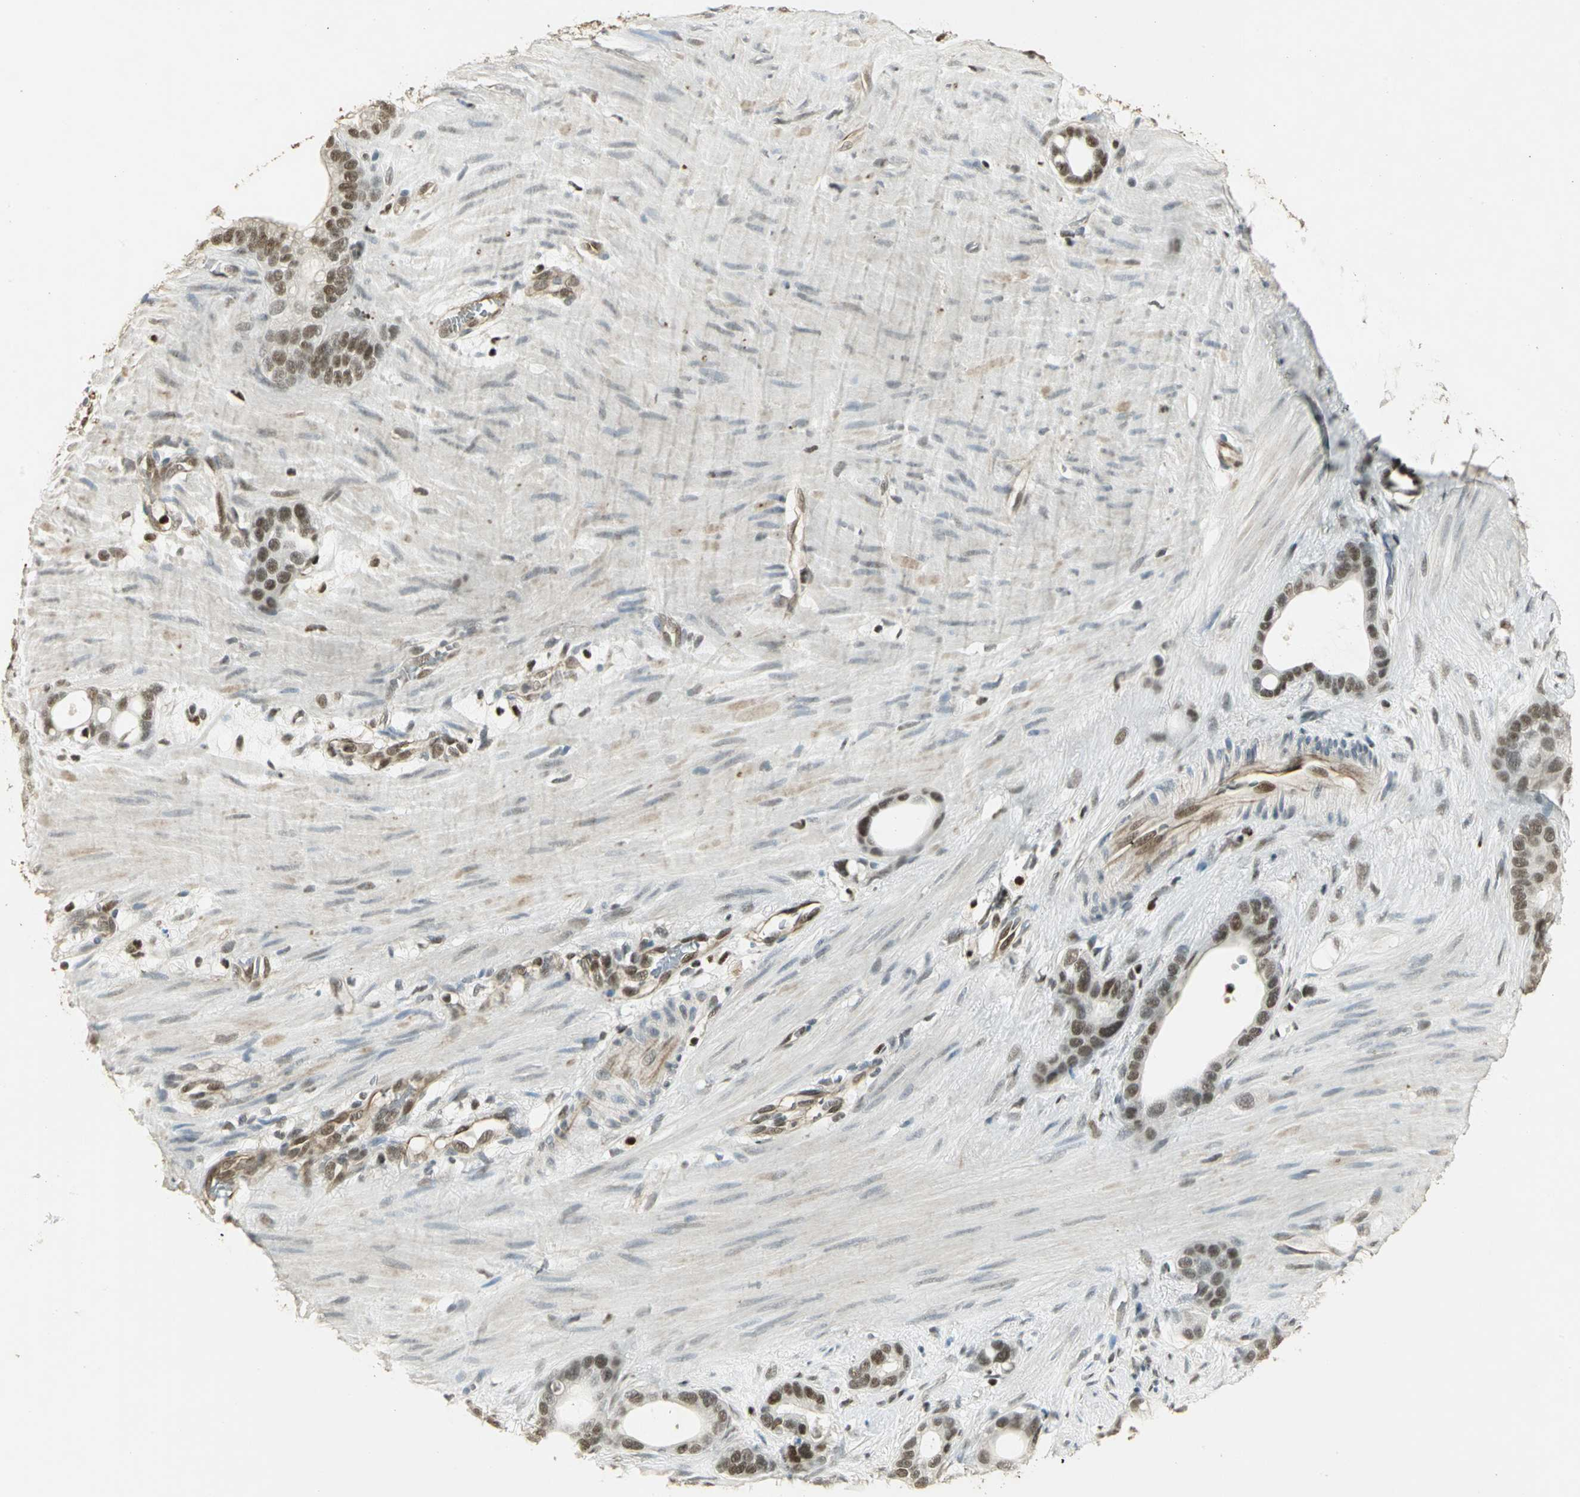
{"staining": {"intensity": "moderate", "quantity": ">75%", "location": "nuclear"}, "tissue": "stomach cancer", "cell_type": "Tumor cells", "image_type": "cancer", "snomed": [{"axis": "morphology", "description": "Adenocarcinoma, NOS"}, {"axis": "topography", "description": "Stomach"}], "caption": "IHC image of human stomach adenocarcinoma stained for a protein (brown), which displays medium levels of moderate nuclear expression in approximately >75% of tumor cells.", "gene": "ELF1", "patient": {"sex": "female", "age": 75}}